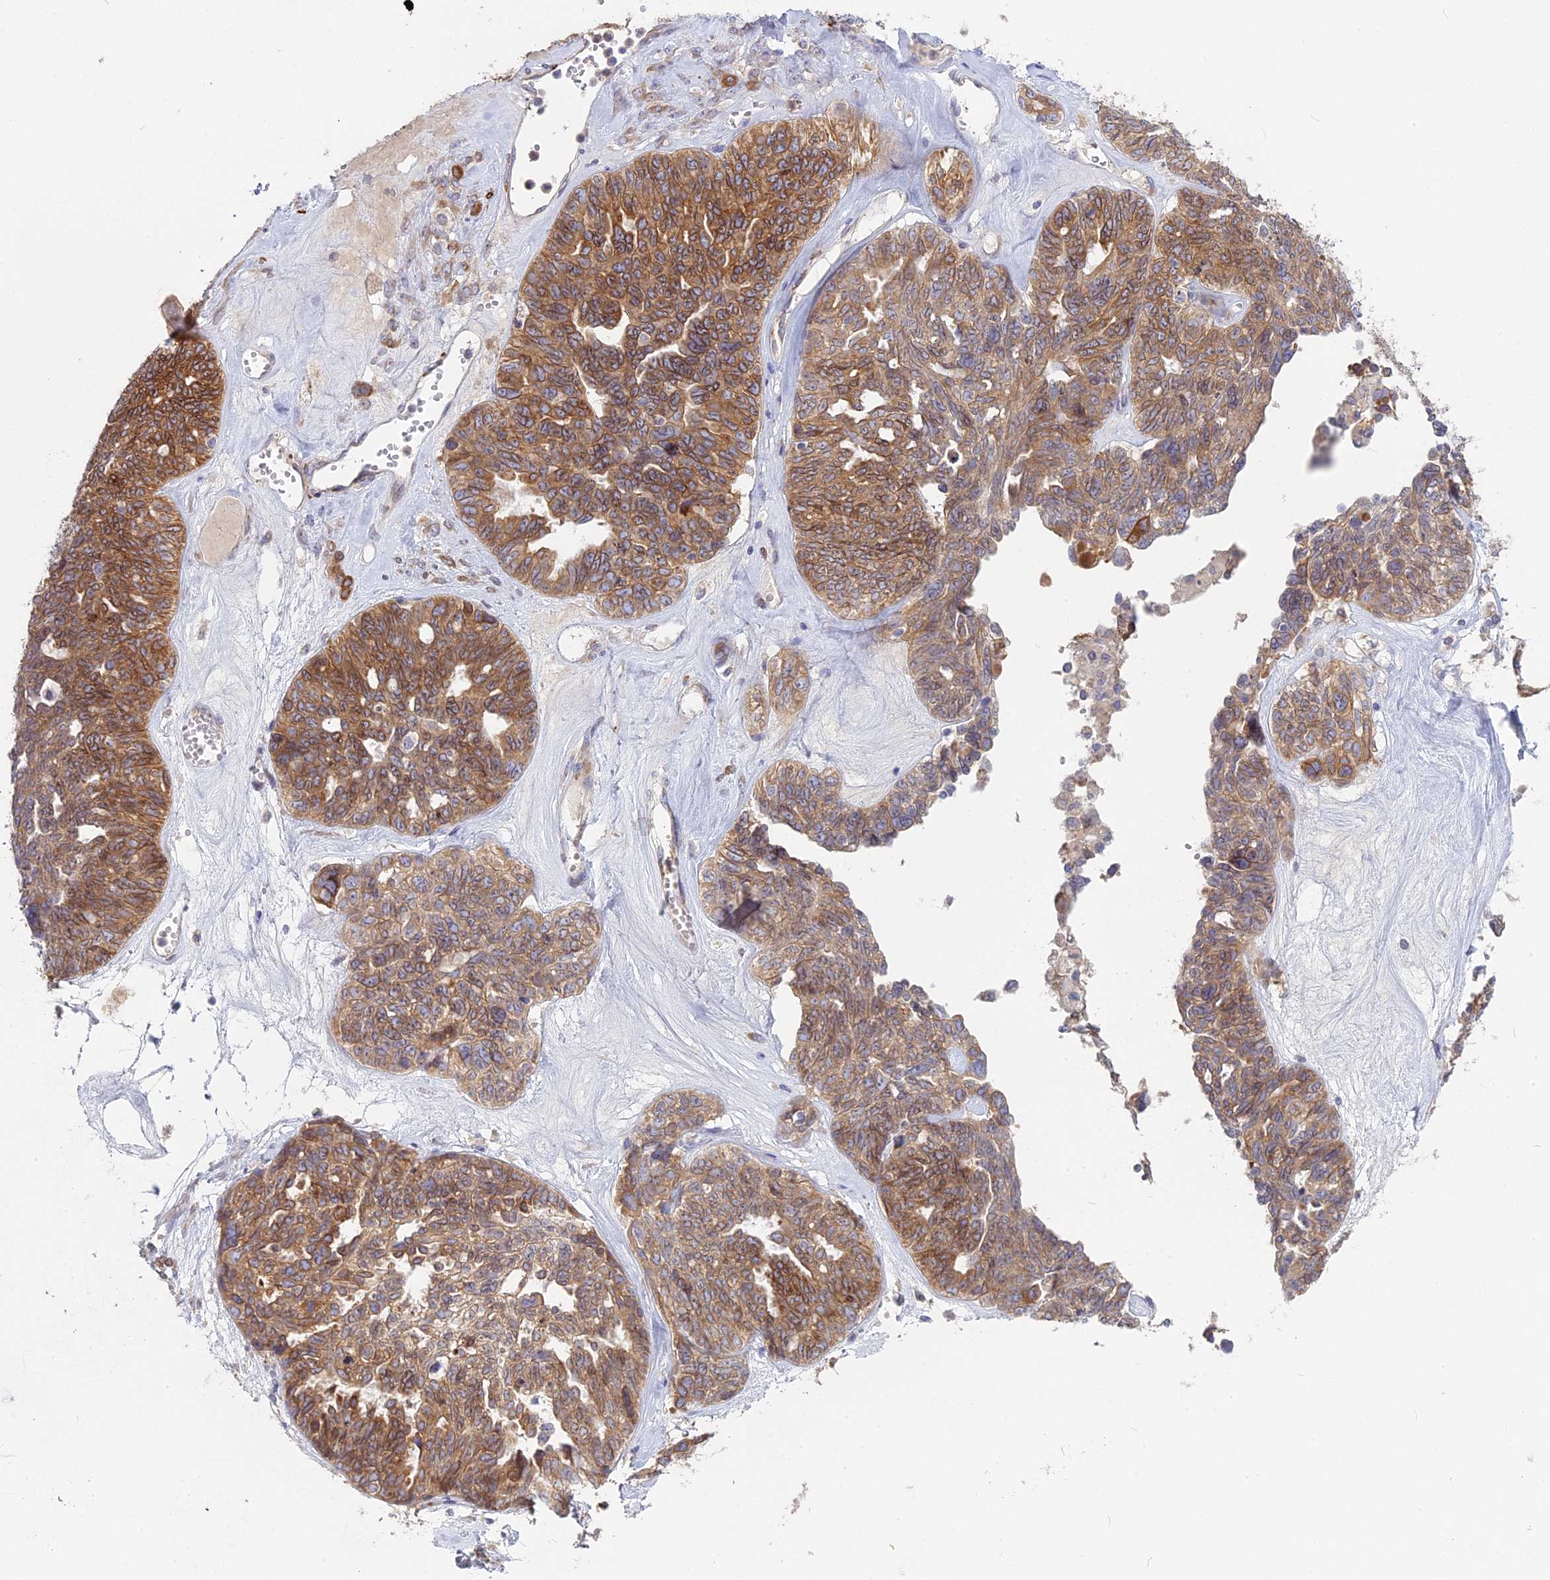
{"staining": {"intensity": "moderate", "quantity": ">75%", "location": "cytoplasmic/membranous"}, "tissue": "ovarian cancer", "cell_type": "Tumor cells", "image_type": "cancer", "snomed": [{"axis": "morphology", "description": "Cystadenocarcinoma, serous, NOS"}, {"axis": "topography", "description": "Ovary"}], "caption": "Immunohistochemistry (IHC) micrograph of serous cystadenocarcinoma (ovarian) stained for a protein (brown), which reveals medium levels of moderate cytoplasmic/membranous staining in about >75% of tumor cells.", "gene": "TLCD1", "patient": {"sex": "female", "age": 79}}